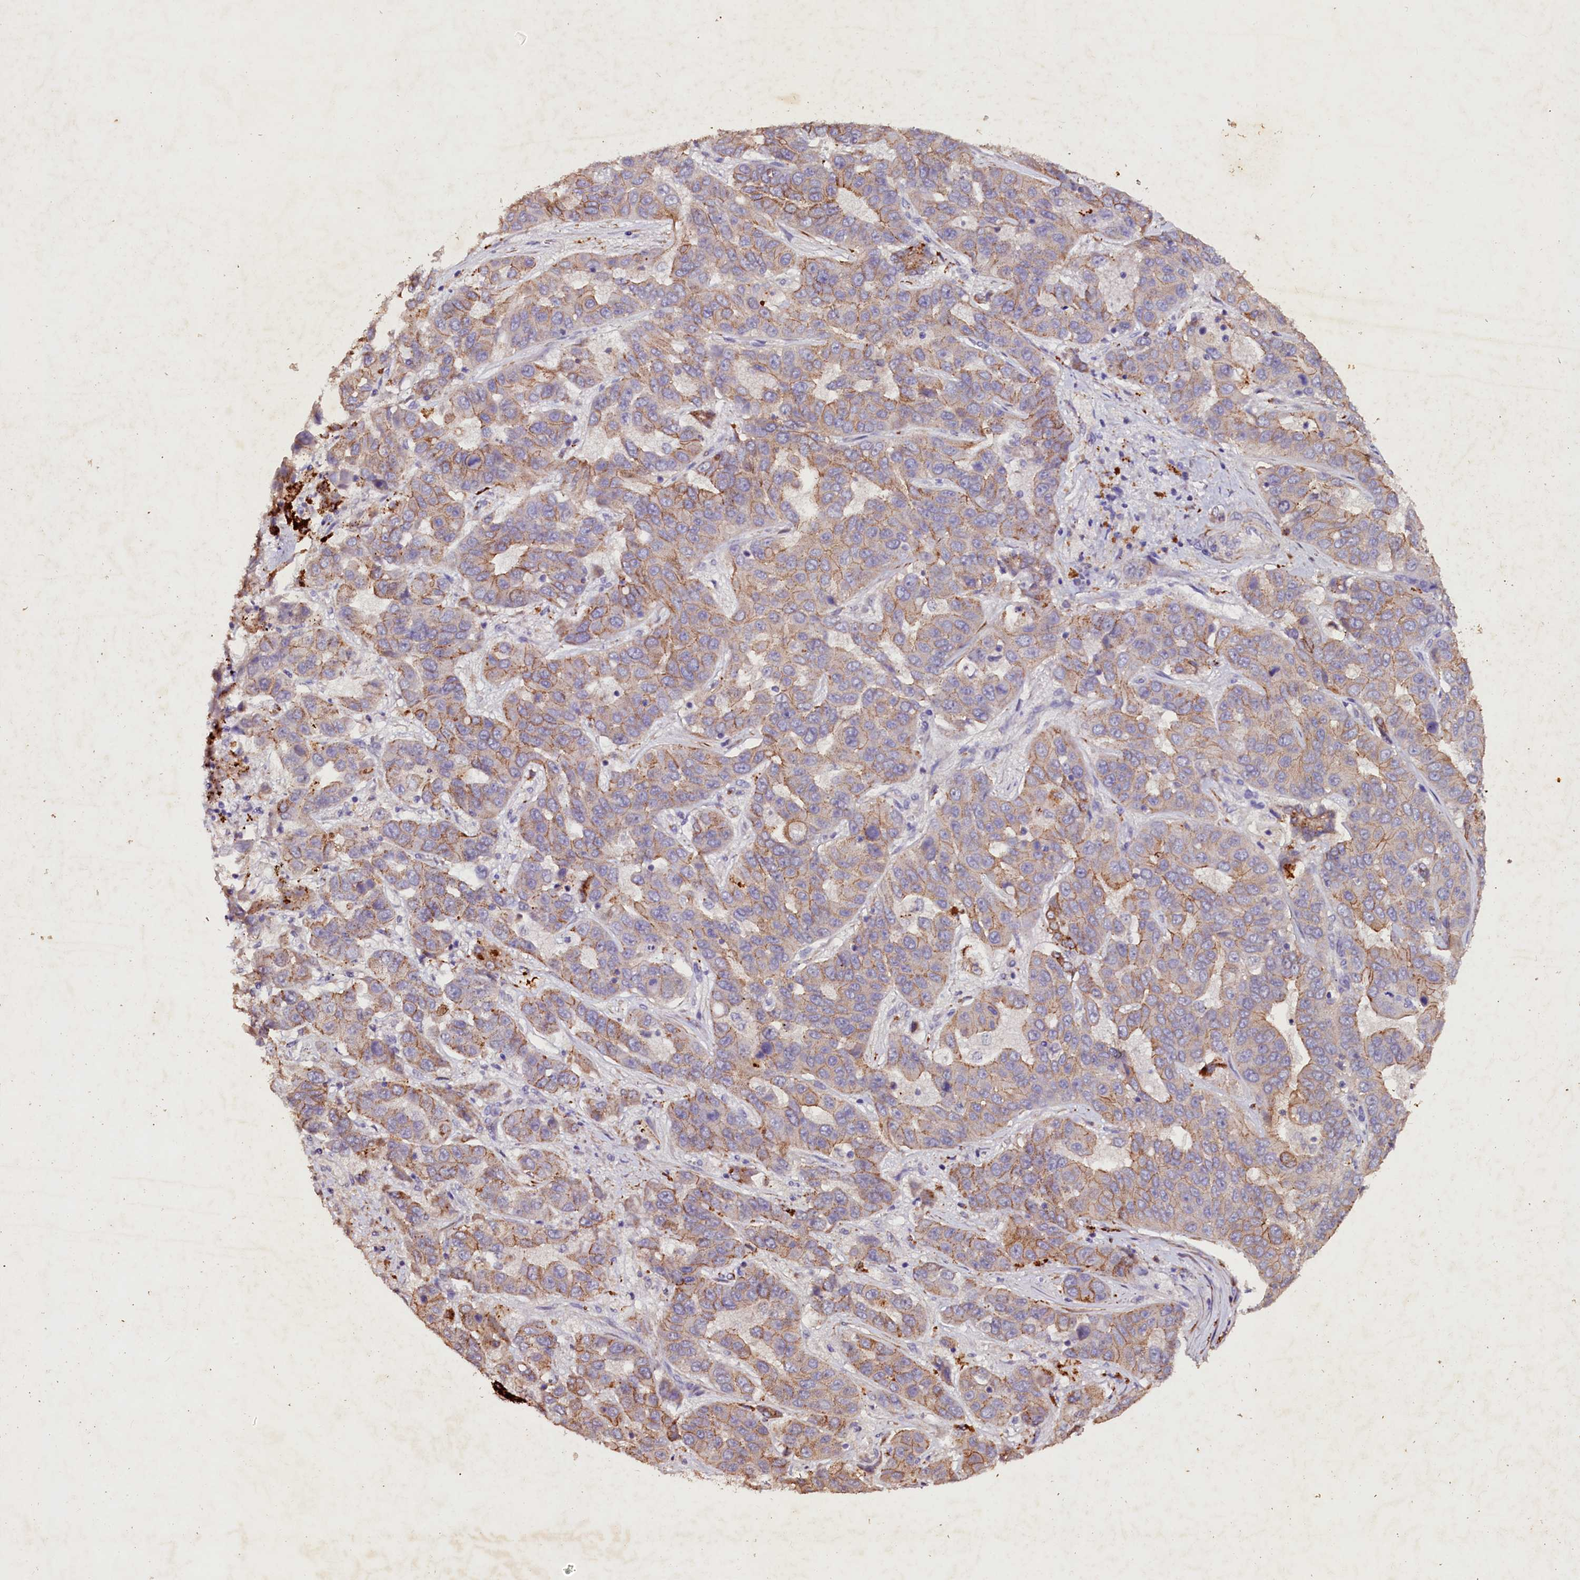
{"staining": {"intensity": "moderate", "quantity": "25%-75%", "location": "cytoplasmic/membranous"}, "tissue": "liver cancer", "cell_type": "Tumor cells", "image_type": "cancer", "snomed": [{"axis": "morphology", "description": "Cholangiocarcinoma"}, {"axis": "topography", "description": "Liver"}], "caption": "This image displays immunohistochemistry (IHC) staining of human cholangiocarcinoma (liver), with medium moderate cytoplasmic/membranous positivity in approximately 25%-75% of tumor cells.", "gene": "VPS36", "patient": {"sex": "female", "age": 52}}